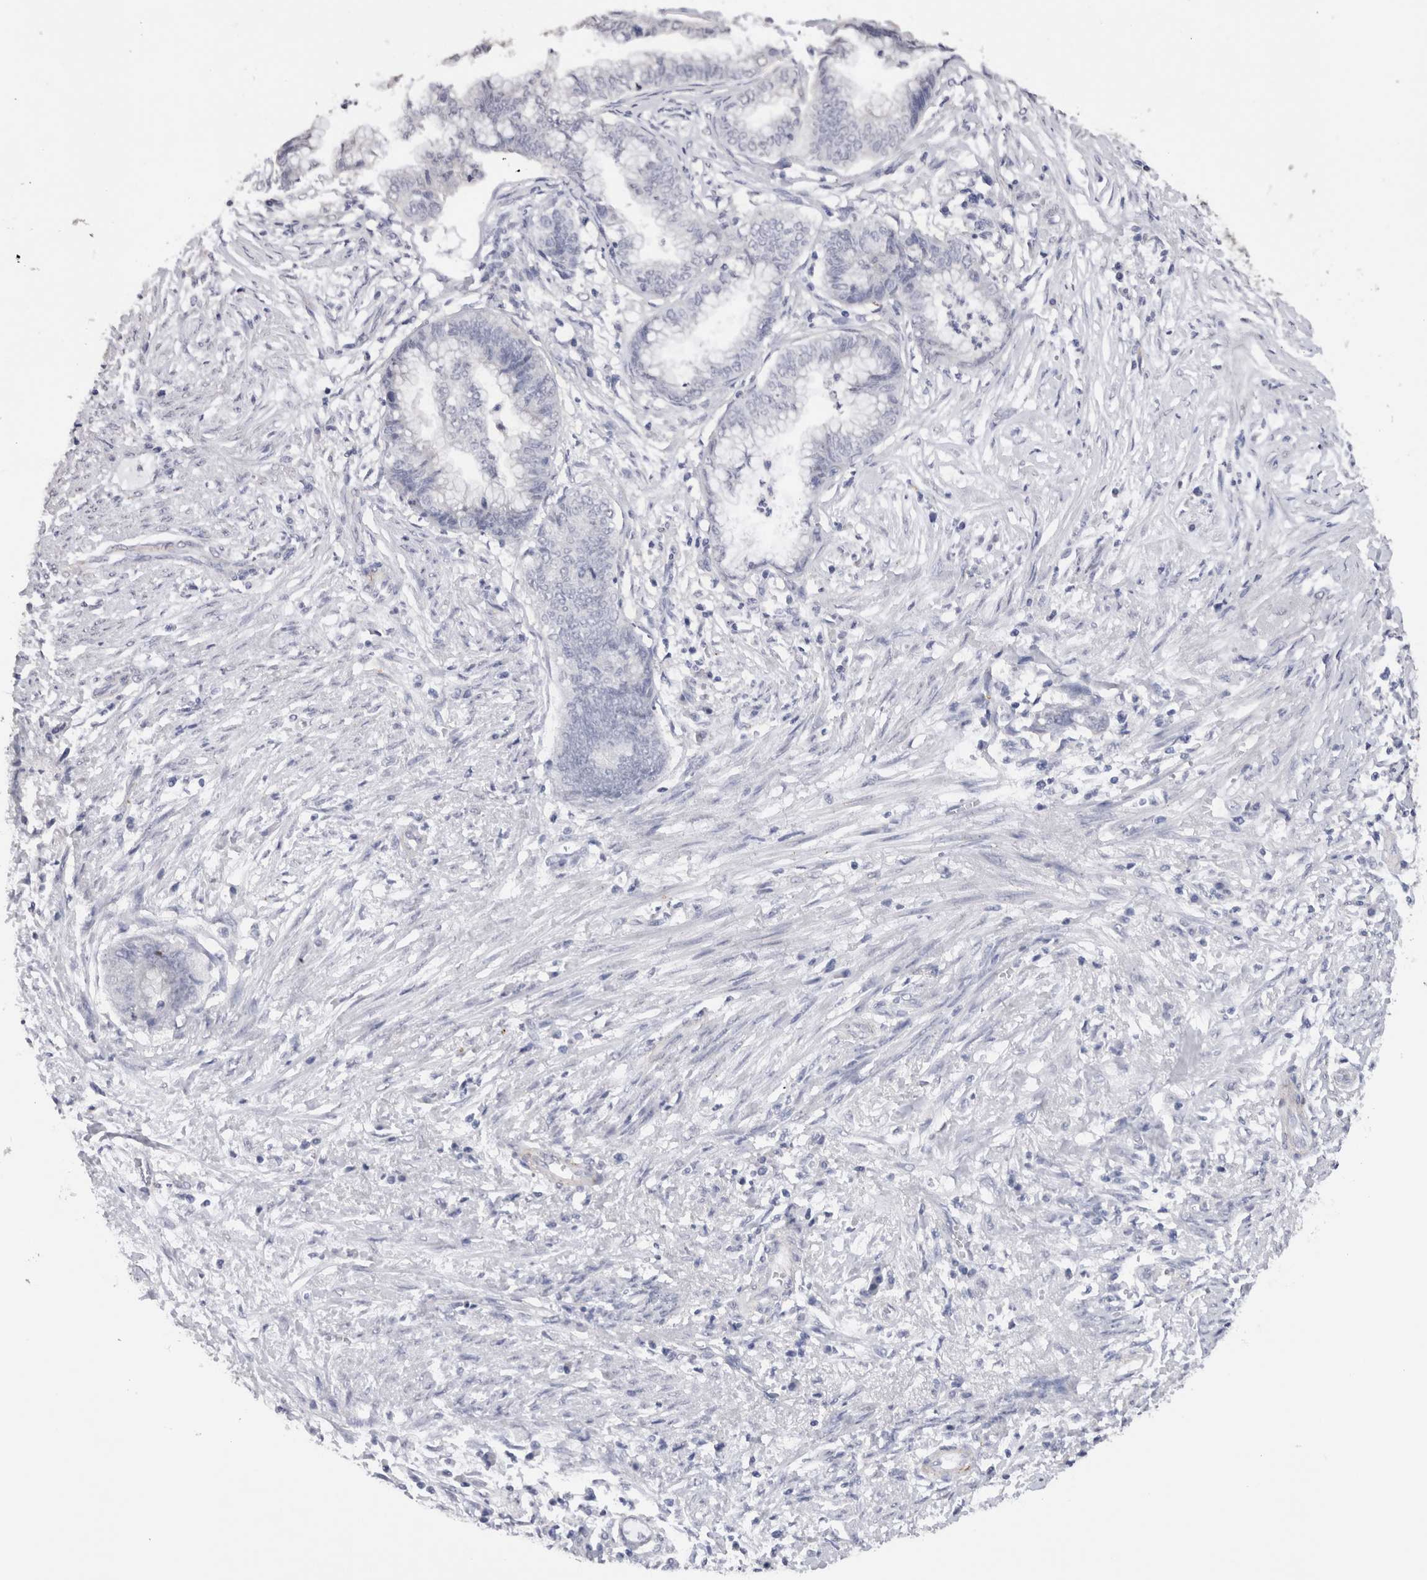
{"staining": {"intensity": "negative", "quantity": "none", "location": "none"}, "tissue": "endometrial cancer", "cell_type": "Tumor cells", "image_type": "cancer", "snomed": [{"axis": "morphology", "description": "Necrosis, NOS"}, {"axis": "morphology", "description": "Adenocarcinoma, NOS"}, {"axis": "topography", "description": "Endometrium"}], "caption": "DAB (3,3'-diaminobenzidine) immunohistochemical staining of adenocarcinoma (endometrial) reveals no significant staining in tumor cells.", "gene": "CDH6", "patient": {"sex": "female", "age": 79}}